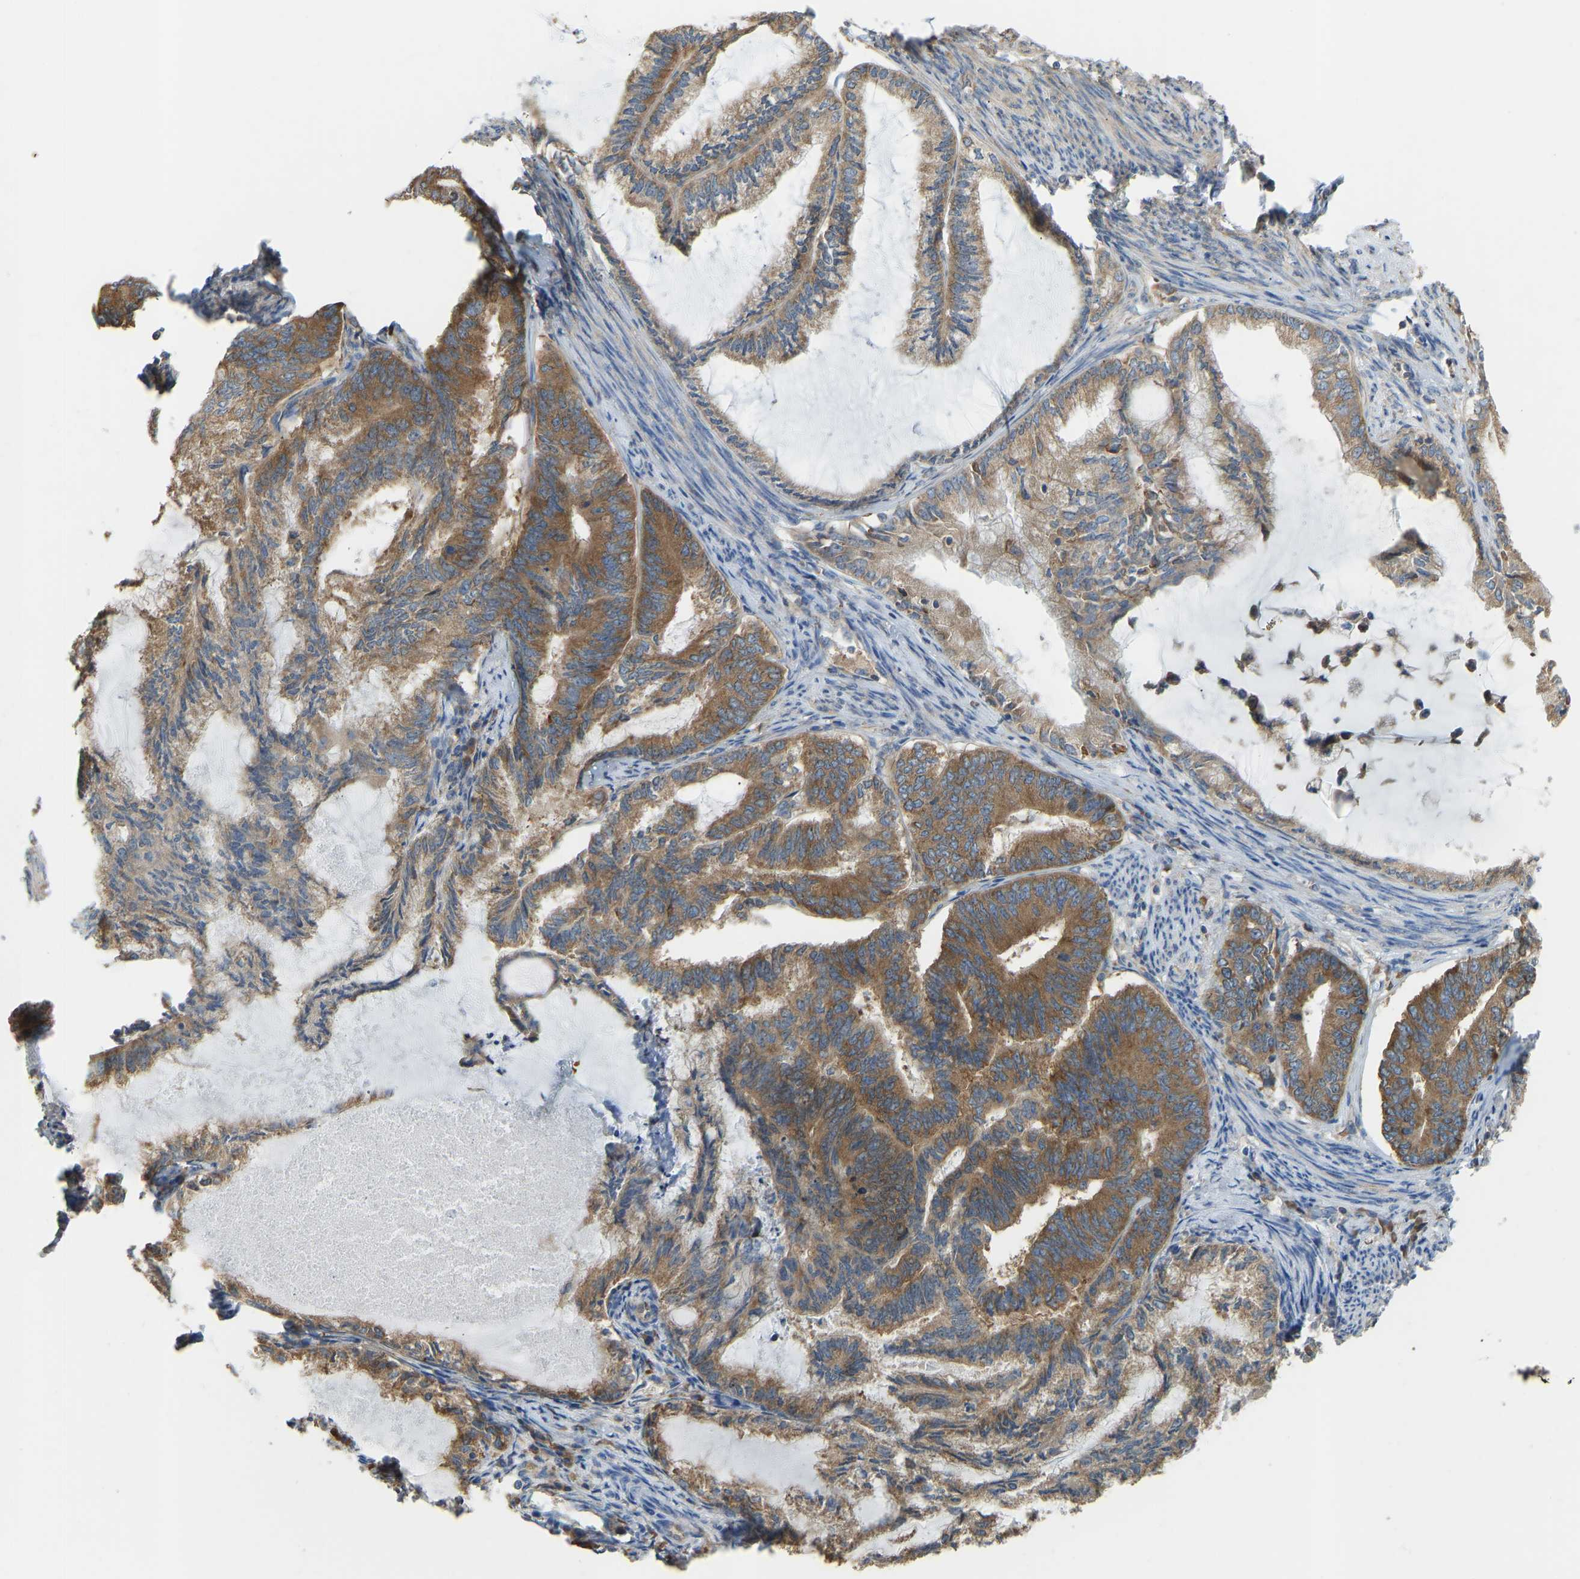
{"staining": {"intensity": "moderate", "quantity": ">75%", "location": "cytoplasmic/membranous"}, "tissue": "endometrial cancer", "cell_type": "Tumor cells", "image_type": "cancer", "snomed": [{"axis": "morphology", "description": "Adenocarcinoma, NOS"}, {"axis": "topography", "description": "Endometrium"}], "caption": "Endometrial cancer (adenocarcinoma) tissue exhibits moderate cytoplasmic/membranous staining in about >75% of tumor cells (Brightfield microscopy of DAB IHC at high magnification).", "gene": "RPS6KB2", "patient": {"sex": "female", "age": 86}}